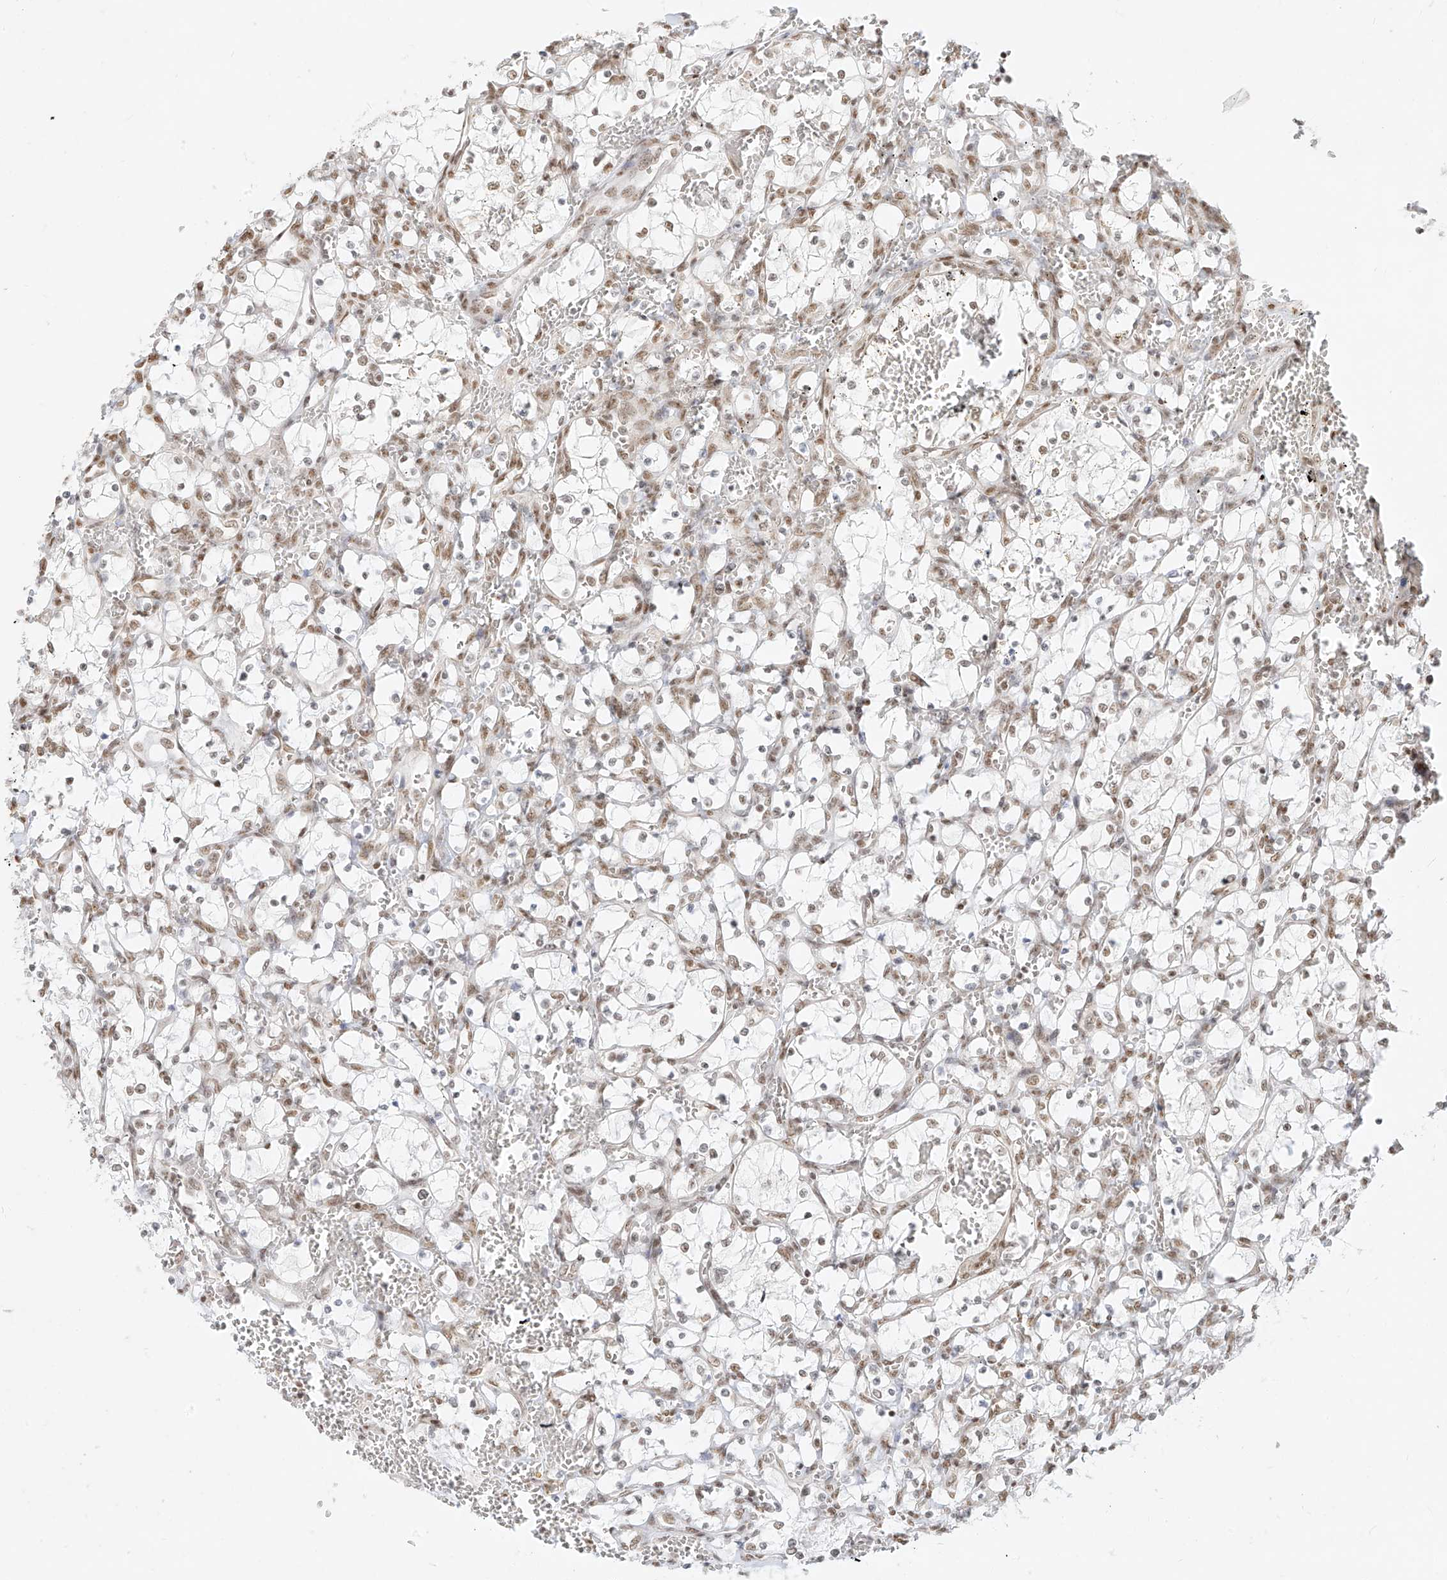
{"staining": {"intensity": "weak", "quantity": ">75%", "location": "nuclear"}, "tissue": "renal cancer", "cell_type": "Tumor cells", "image_type": "cancer", "snomed": [{"axis": "morphology", "description": "Adenocarcinoma, NOS"}, {"axis": "topography", "description": "Kidney"}], "caption": "Tumor cells show low levels of weak nuclear positivity in about >75% of cells in renal cancer (adenocarcinoma).", "gene": "NHSL1", "patient": {"sex": "female", "age": 69}}